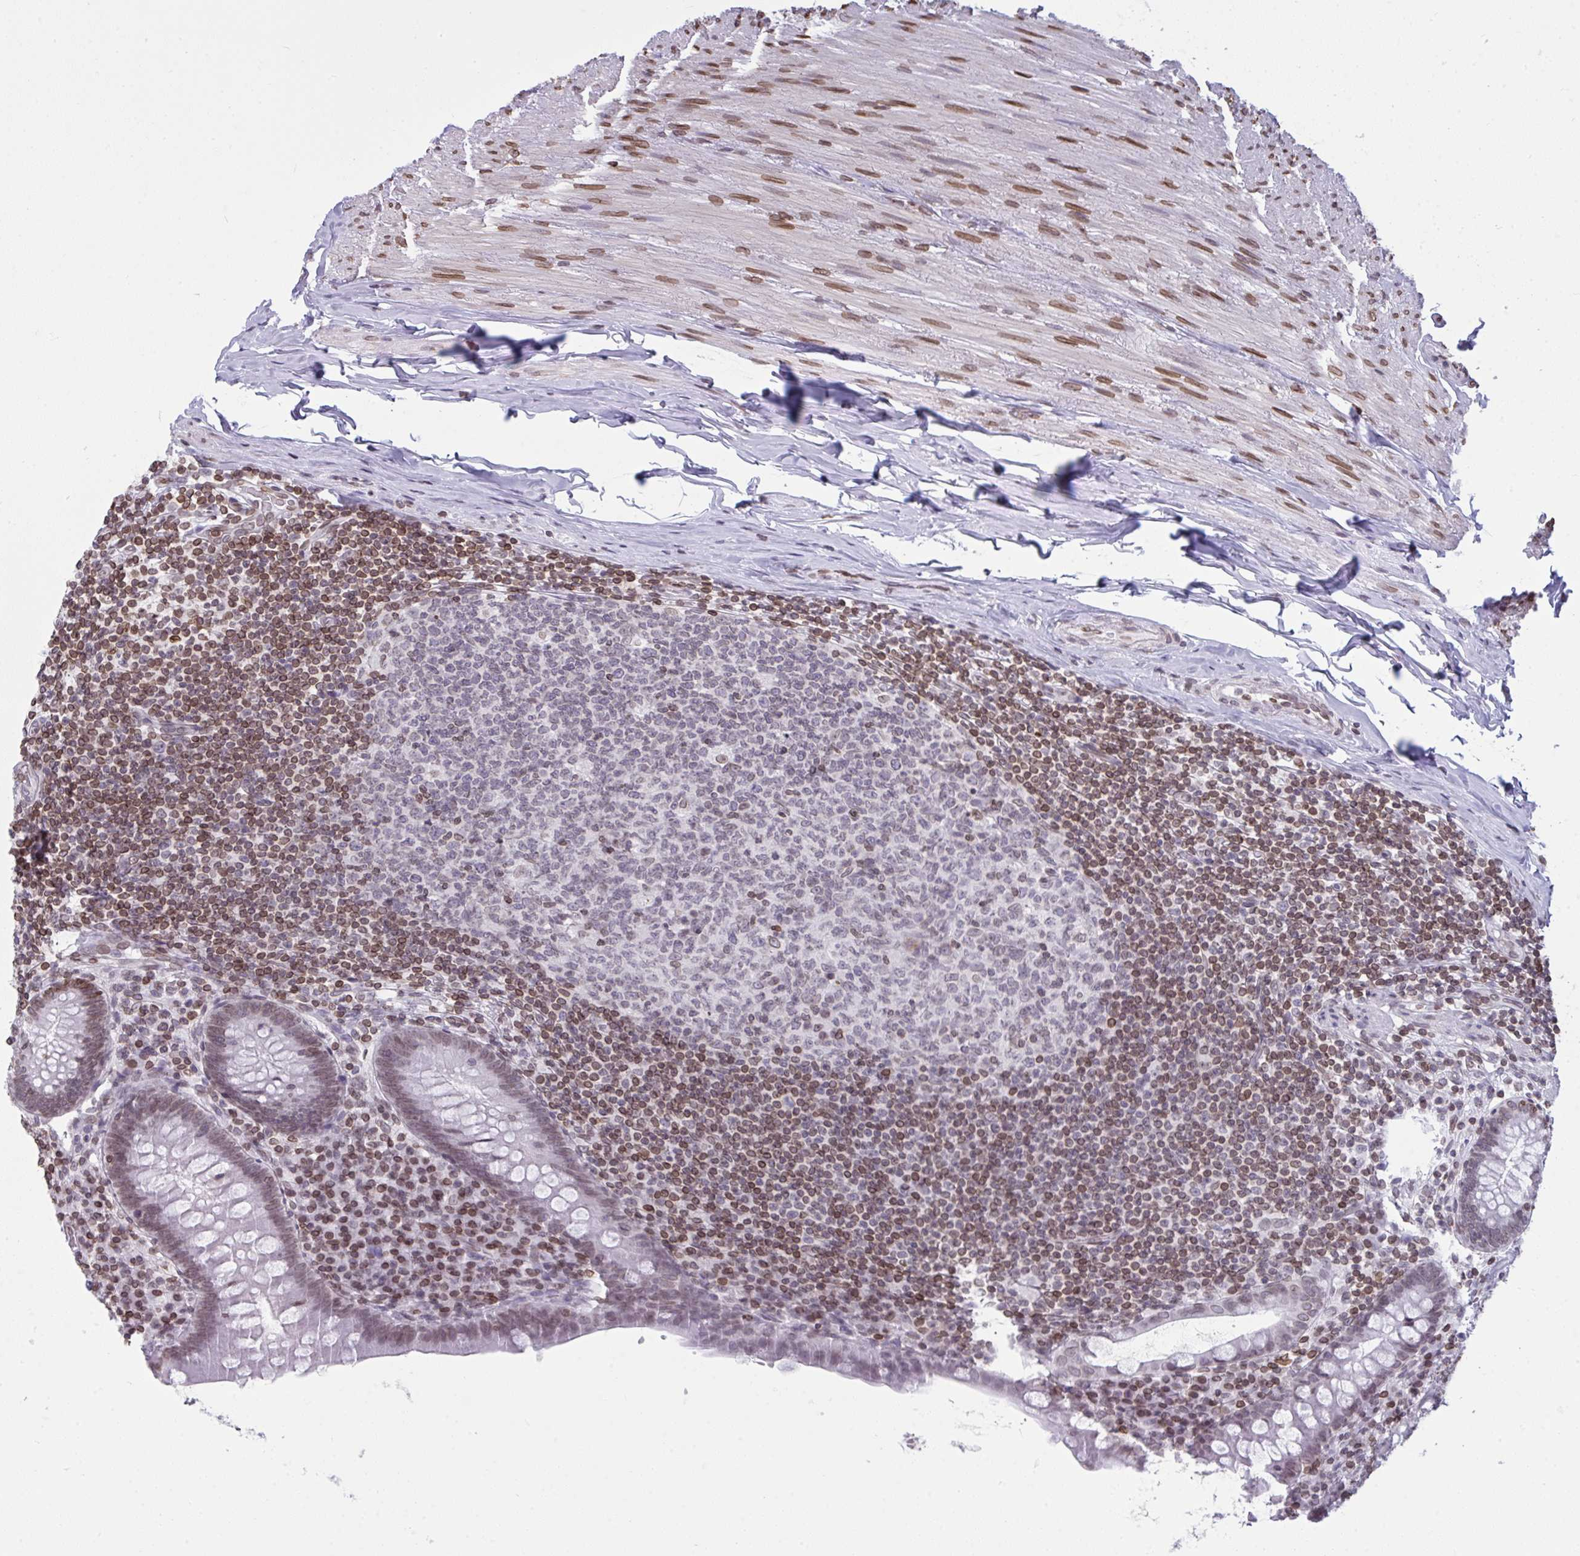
{"staining": {"intensity": "weak", "quantity": "25%-75%", "location": "nuclear"}, "tissue": "appendix", "cell_type": "Glandular cells", "image_type": "normal", "snomed": [{"axis": "morphology", "description": "Normal tissue, NOS"}, {"axis": "topography", "description": "Appendix"}], "caption": "The micrograph displays staining of unremarkable appendix, revealing weak nuclear protein positivity (brown color) within glandular cells.", "gene": "LMNB2", "patient": {"sex": "male", "age": 71}}